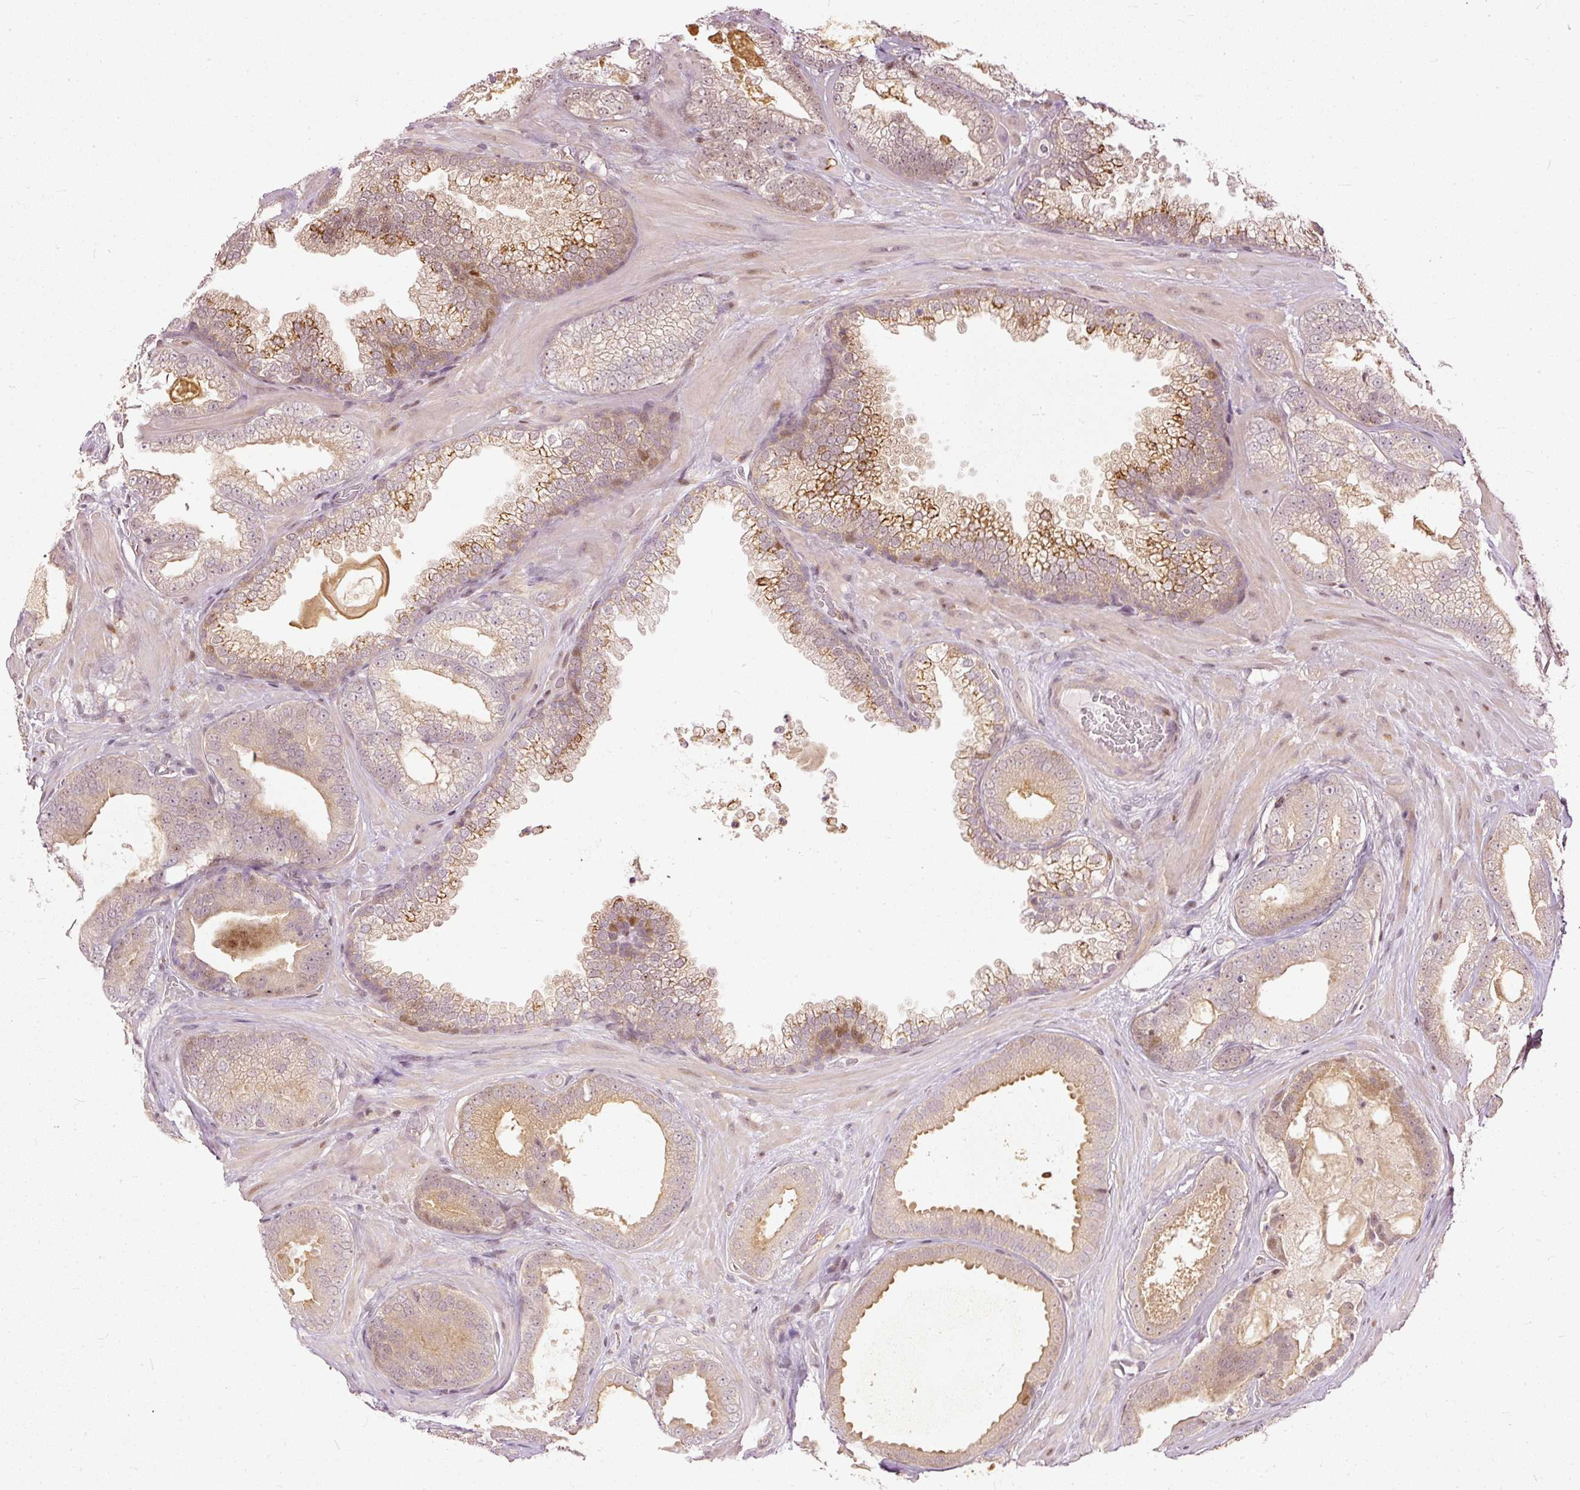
{"staining": {"intensity": "weak", "quantity": "25%-75%", "location": "cytoplasmic/membranous"}, "tissue": "prostate cancer", "cell_type": "Tumor cells", "image_type": "cancer", "snomed": [{"axis": "morphology", "description": "Adenocarcinoma, Low grade"}, {"axis": "topography", "description": "Prostate"}], "caption": "A photomicrograph showing weak cytoplasmic/membranous expression in approximately 25%-75% of tumor cells in prostate cancer (adenocarcinoma (low-grade)), as visualized by brown immunohistochemical staining.", "gene": "ZNF778", "patient": {"sex": "male", "age": 57}}